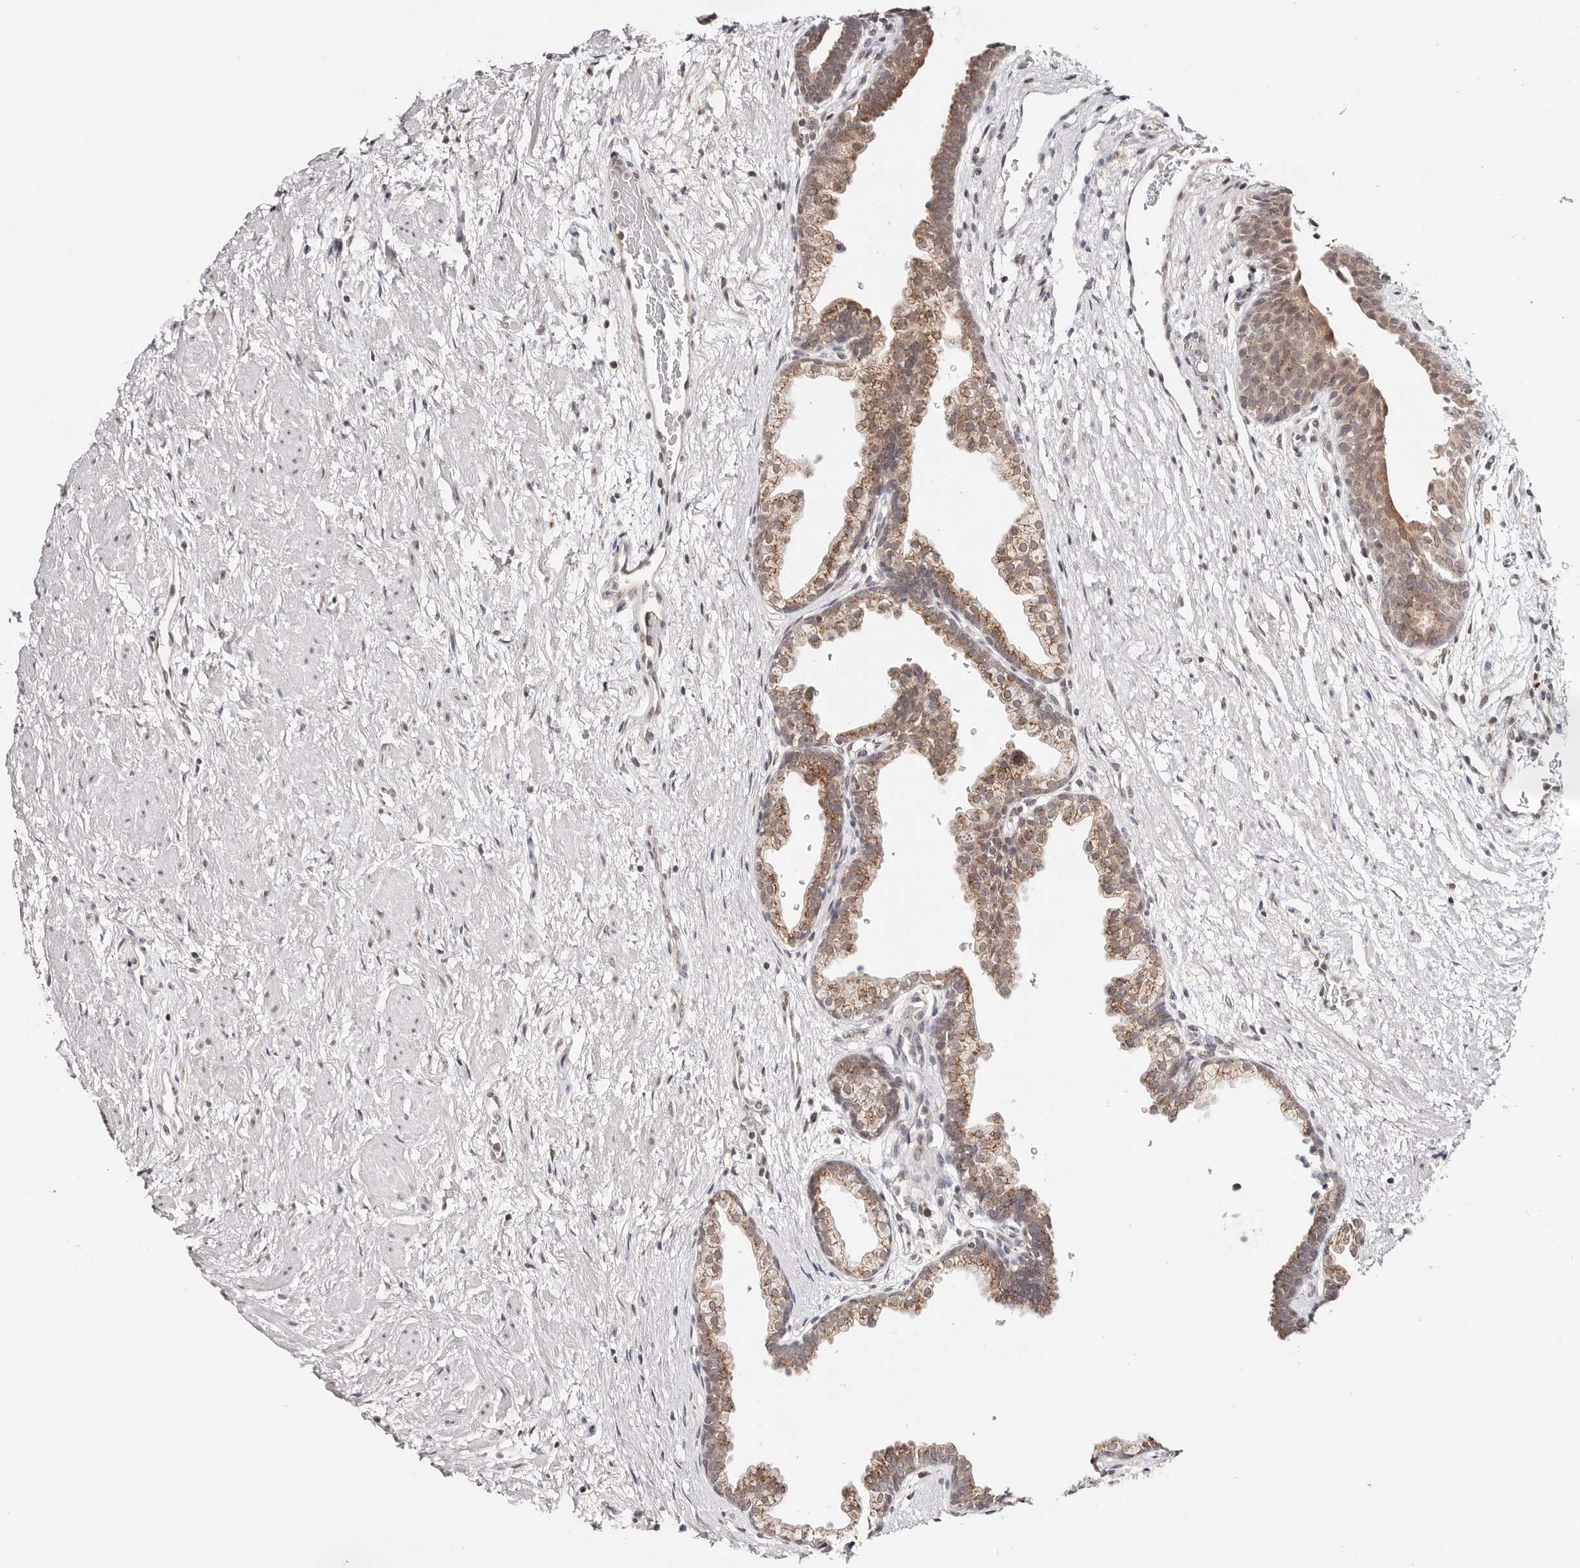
{"staining": {"intensity": "moderate", "quantity": ">75%", "location": "cytoplasmic/membranous"}, "tissue": "prostate", "cell_type": "Glandular cells", "image_type": "normal", "snomed": [{"axis": "morphology", "description": "Normal tissue, NOS"}, {"axis": "topography", "description": "Prostate"}], "caption": "Prostate stained with DAB (3,3'-diaminobenzidine) IHC demonstrates medium levels of moderate cytoplasmic/membranous positivity in approximately >75% of glandular cells.", "gene": "VIPAS39", "patient": {"sex": "male", "age": 48}}